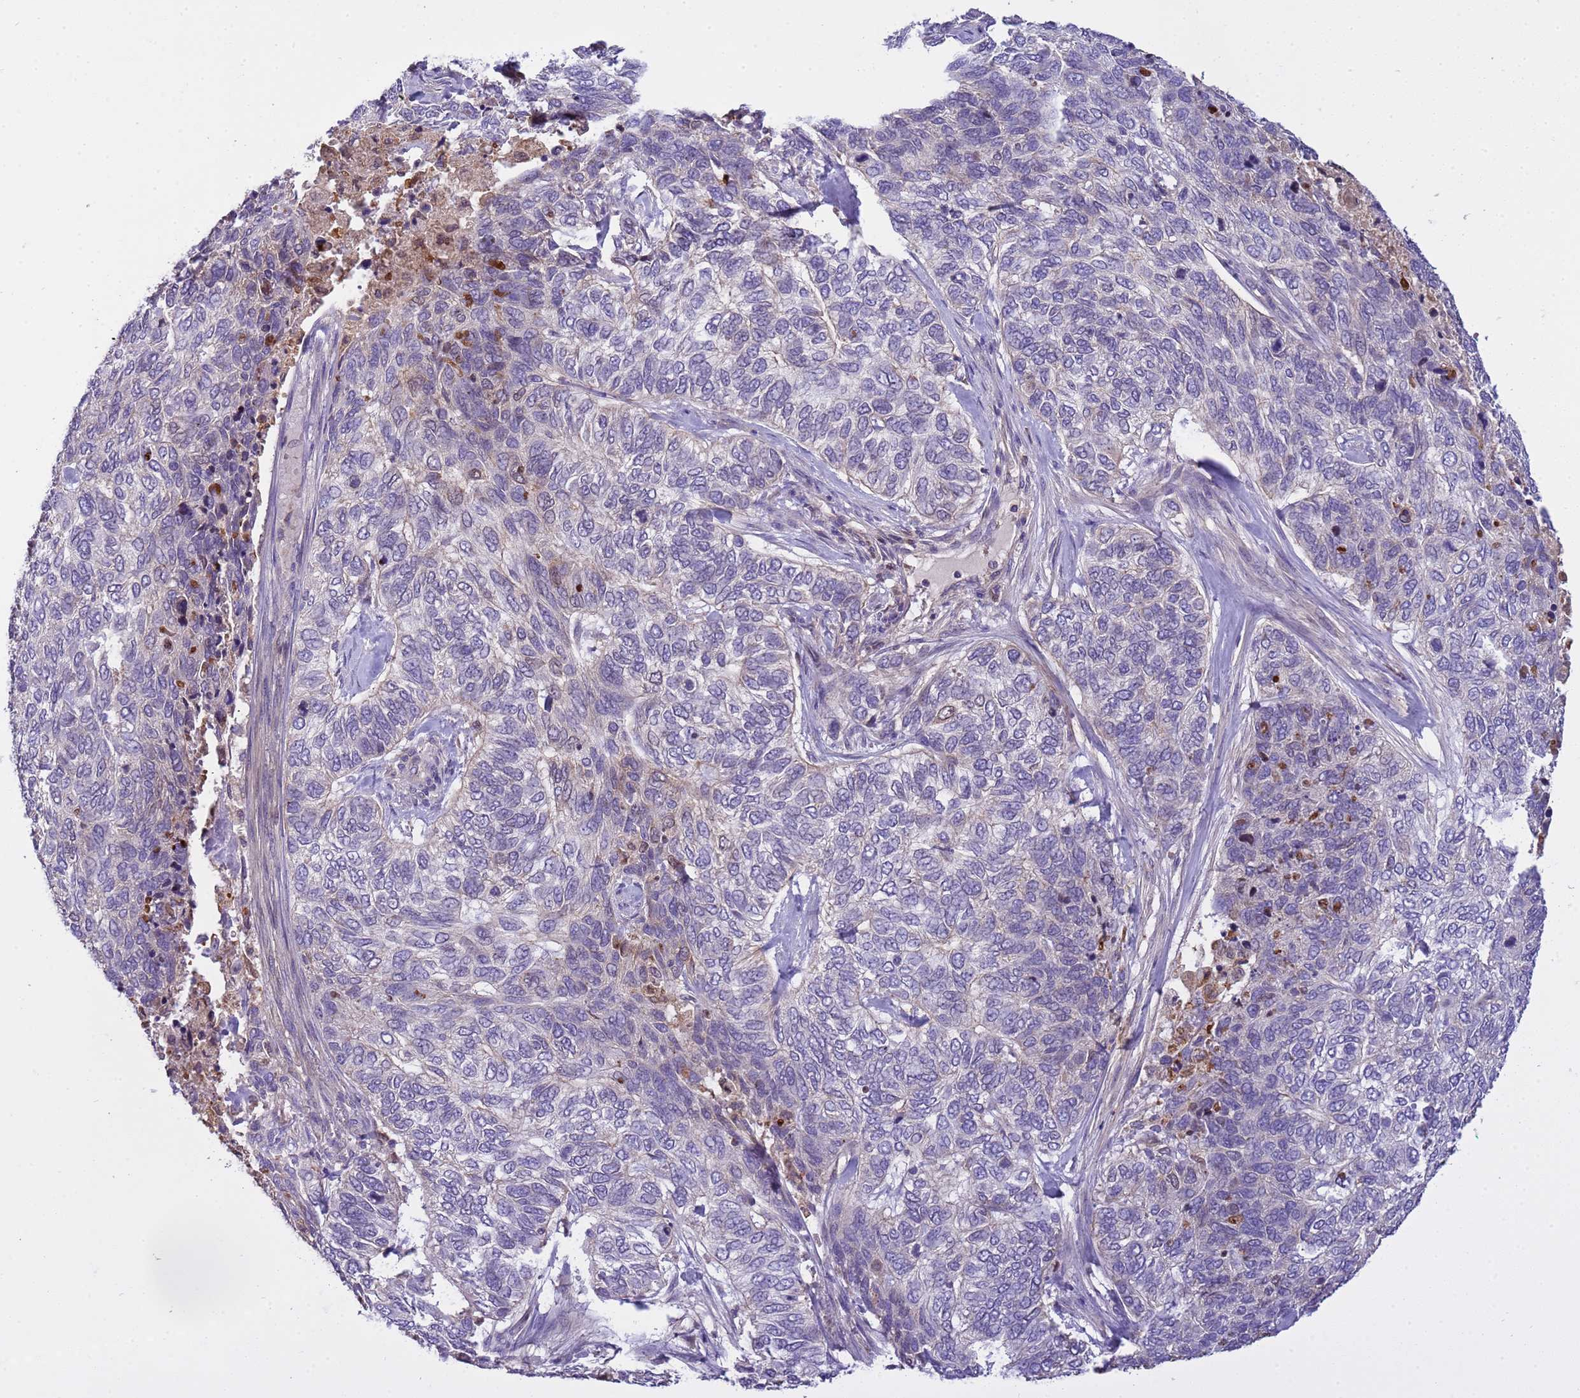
{"staining": {"intensity": "negative", "quantity": "none", "location": "none"}, "tissue": "skin cancer", "cell_type": "Tumor cells", "image_type": "cancer", "snomed": [{"axis": "morphology", "description": "Basal cell carcinoma"}, {"axis": "topography", "description": "Skin"}], "caption": "Tumor cells show no significant protein positivity in skin cancer (basal cell carcinoma).", "gene": "PLCXD3", "patient": {"sex": "female", "age": 65}}